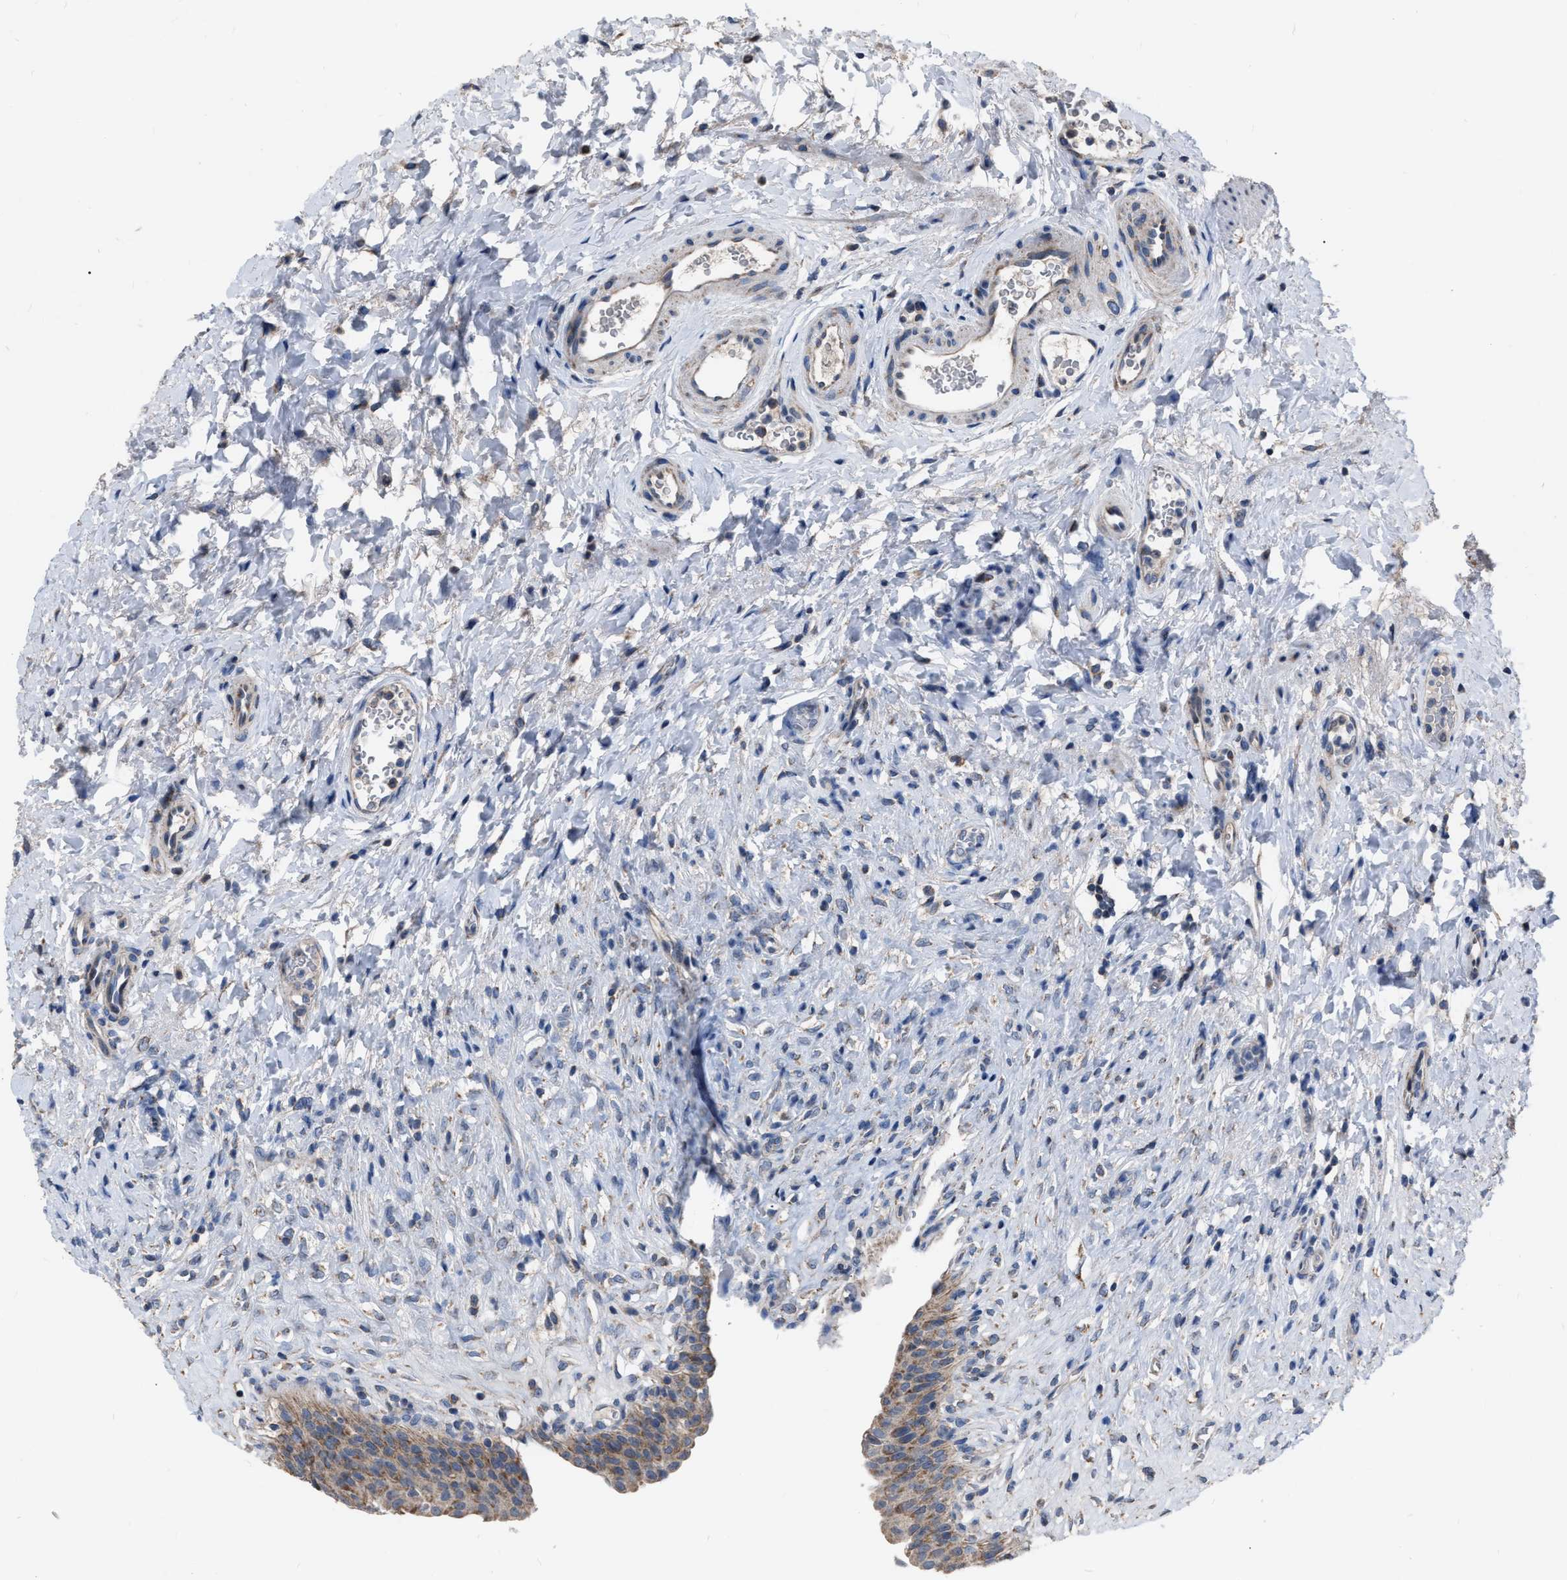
{"staining": {"intensity": "moderate", "quantity": ">75%", "location": "cytoplasmic/membranous"}, "tissue": "urinary bladder", "cell_type": "Urothelial cells", "image_type": "normal", "snomed": [{"axis": "morphology", "description": "Urothelial carcinoma, High grade"}, {"axis": "topography", "description": "Urinary bladder"}], "caption": "Moderate cytoplasmic/membranous expression is identified in about >75% of urothelial cells in benign urinary bladder.", "gene": "DDX56", "patient": {"sex": "male", "age": 46}}